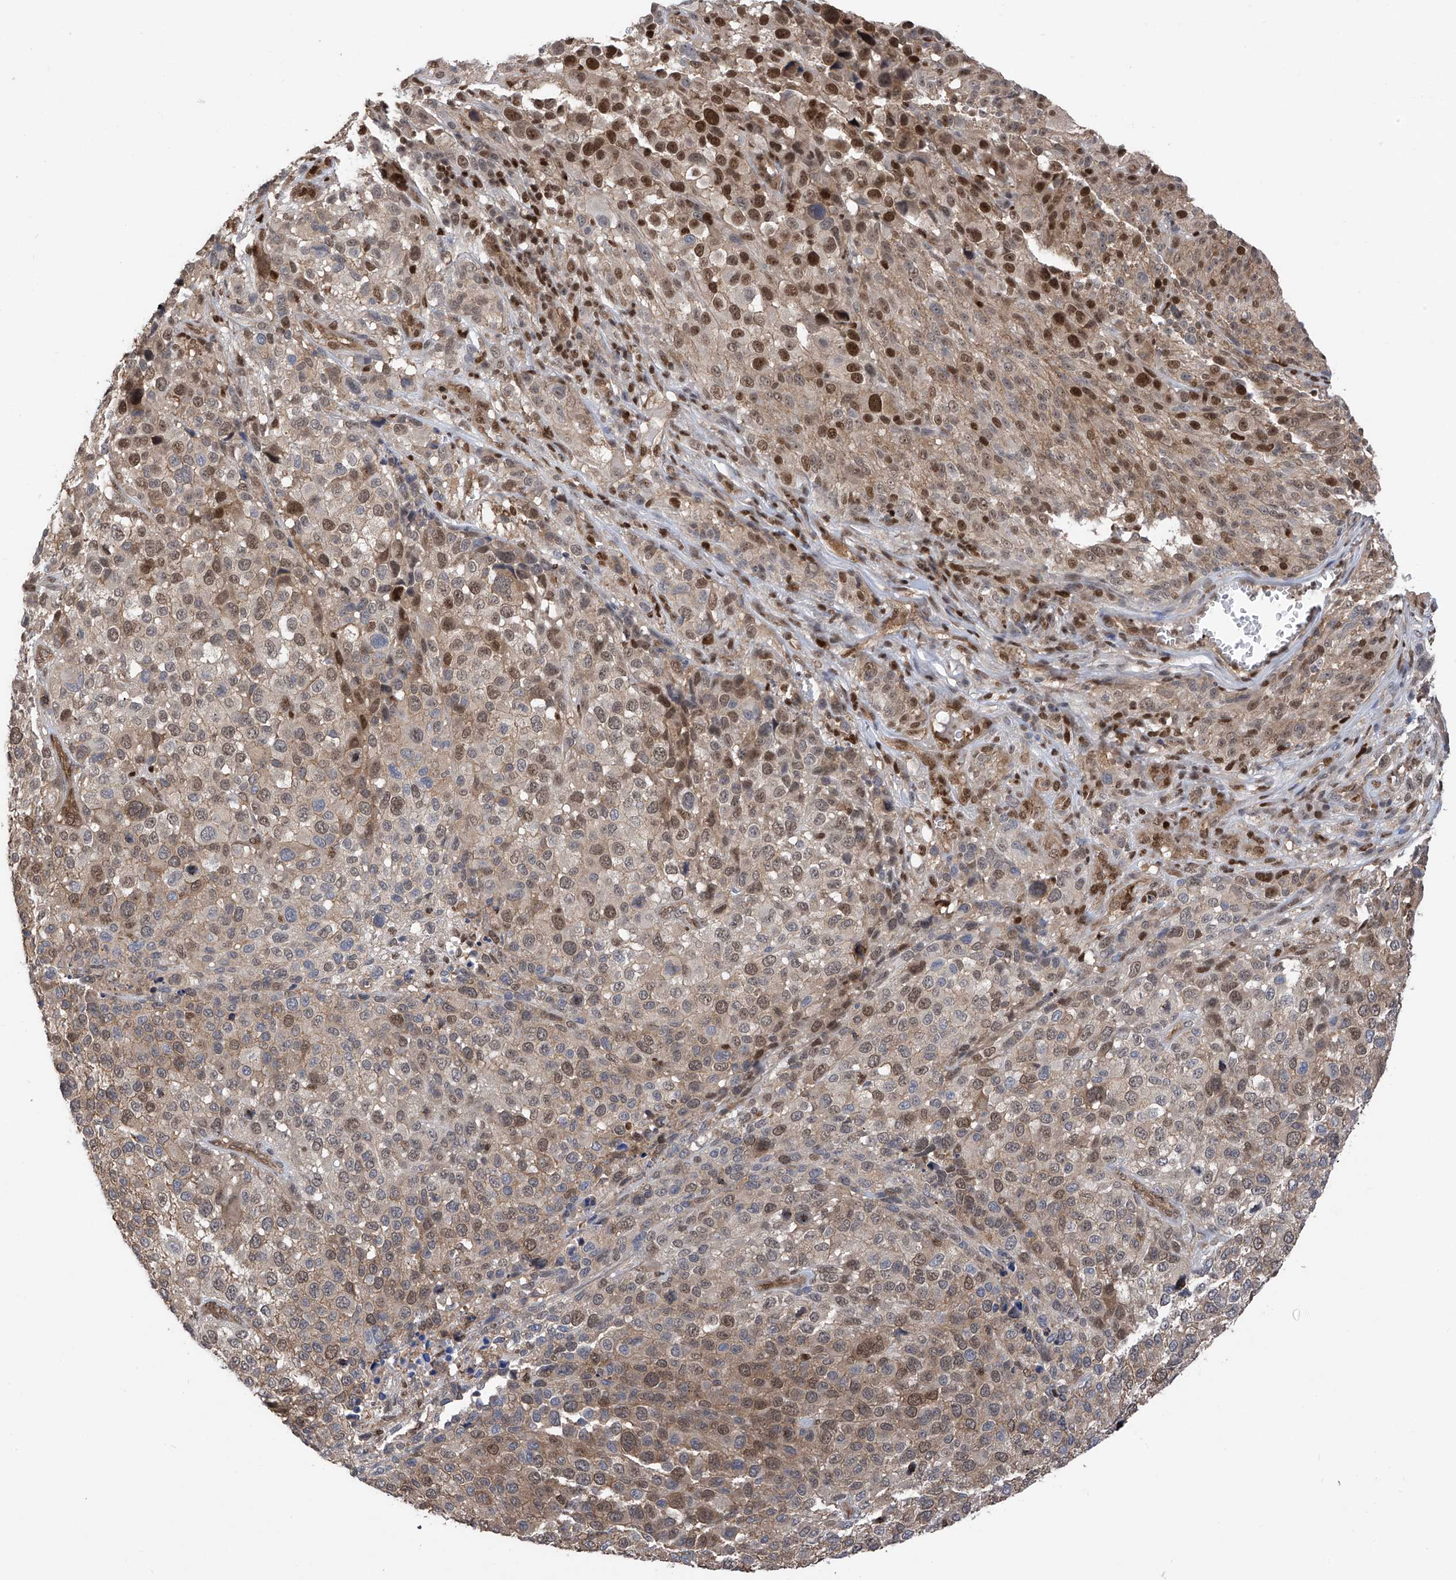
{"staining": {"intensity": "strong", "quantity": "<25%", "location": "cytoplasmic/membranous,nuclear"}, "tissue": "melanoma", "cell_type": "Tumor cells", "image_type": "cancer", "snomed": [{"axis": "morphology", "description": "Malignant melanoma, NOS"}, {"axis": "topography", "description": "Skin of trunk"}], "caption": "Immunohistochemical staining of malignant melanoma reveals medium levels of strong cytoplasmic/membranous and nuclear protein staining in approximately <25% of tumor cells.", "gene": "DNAJC9", "patient": {"sex": "male", "age": 71}}